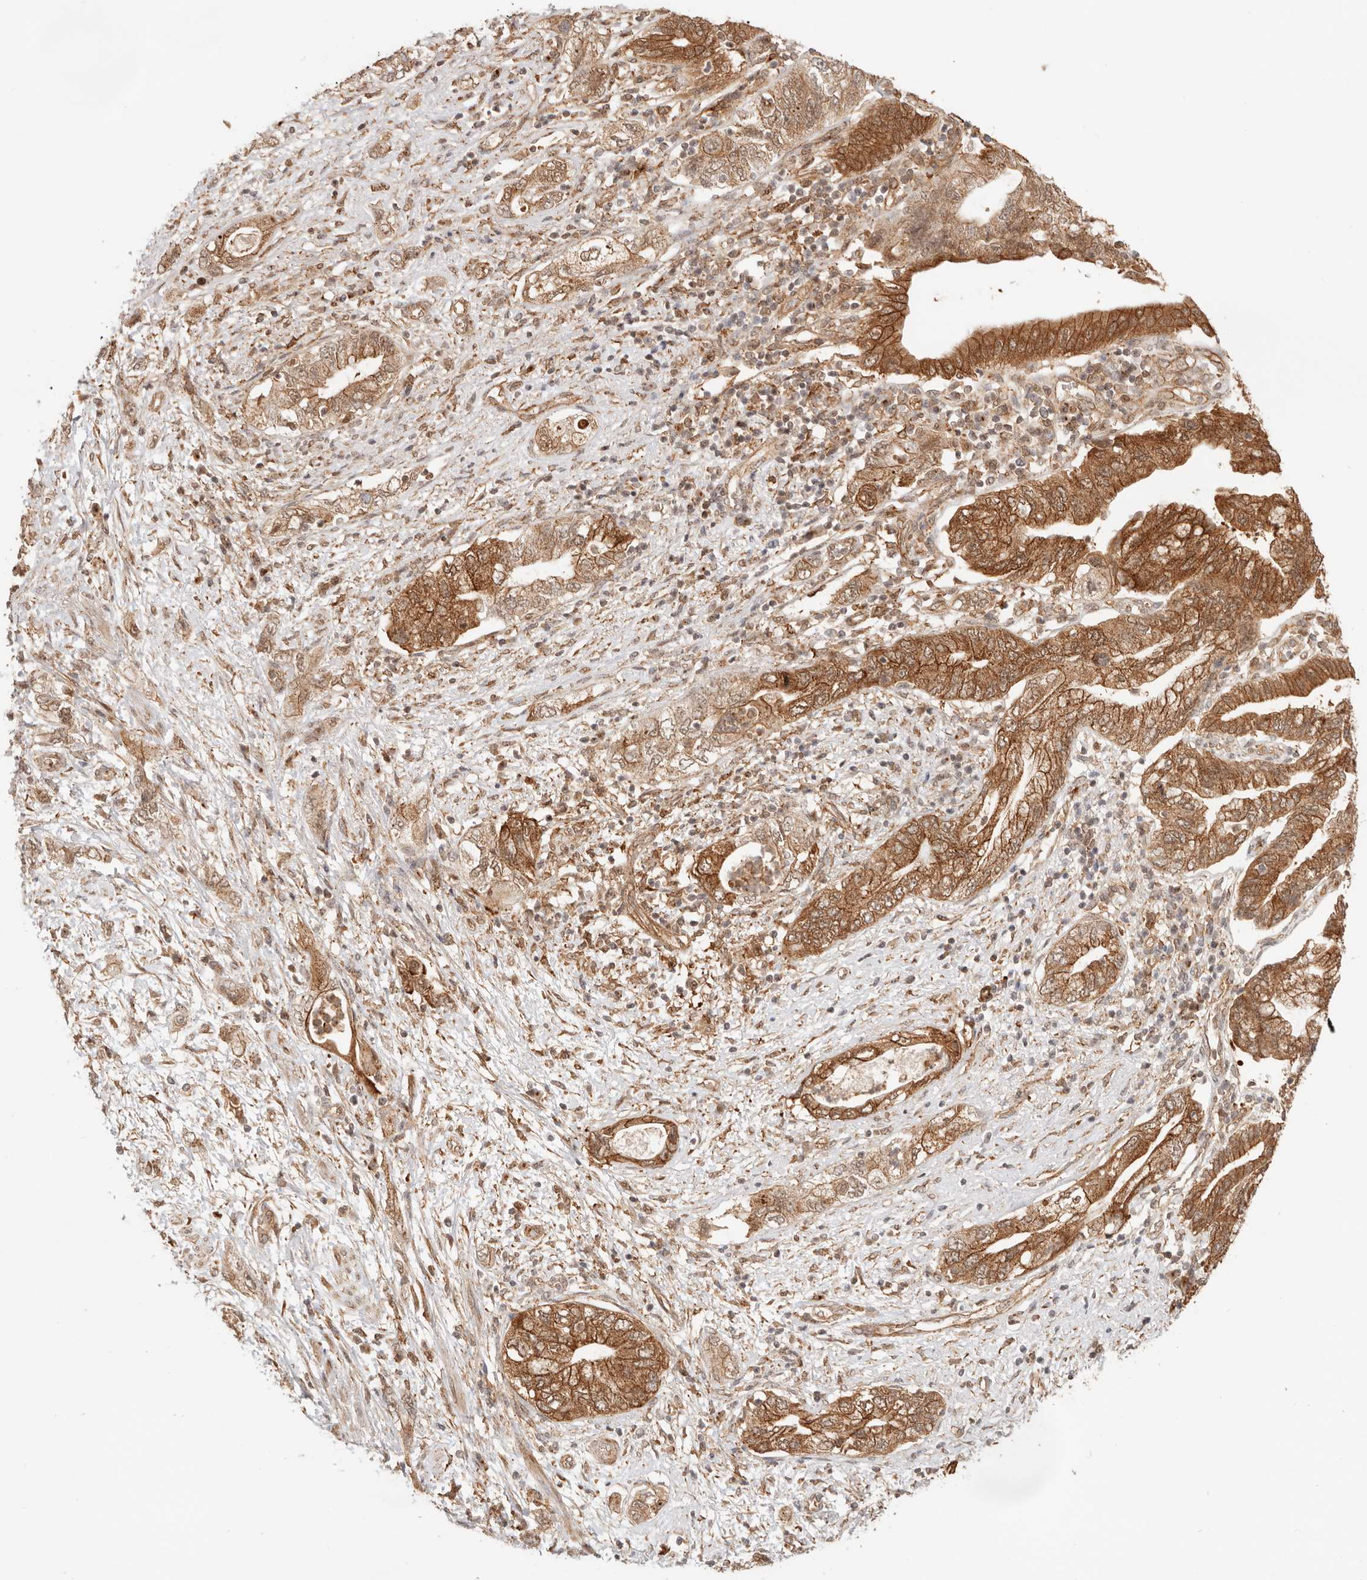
{"staining": {"intensity": "strong", "quantity": ">75%", "location": "cytoplasmic/membranous"}, "tissue": "pancreatic cancer", "cell_type": "Tumor cells", "image_type": "cancer", "snomed": [{"axis": "morphology", "description": "Adenocarcinoma, NOS"}, {"axis": "topography", "description": "Pancreas"}], "caption": "Pancreatic cancer tissue demonstrates strong cytoplasmic/membranous staining in about >75% of tumor cells", "gene": "HEXD", "patient": {"sex": "female", "age": 73}}